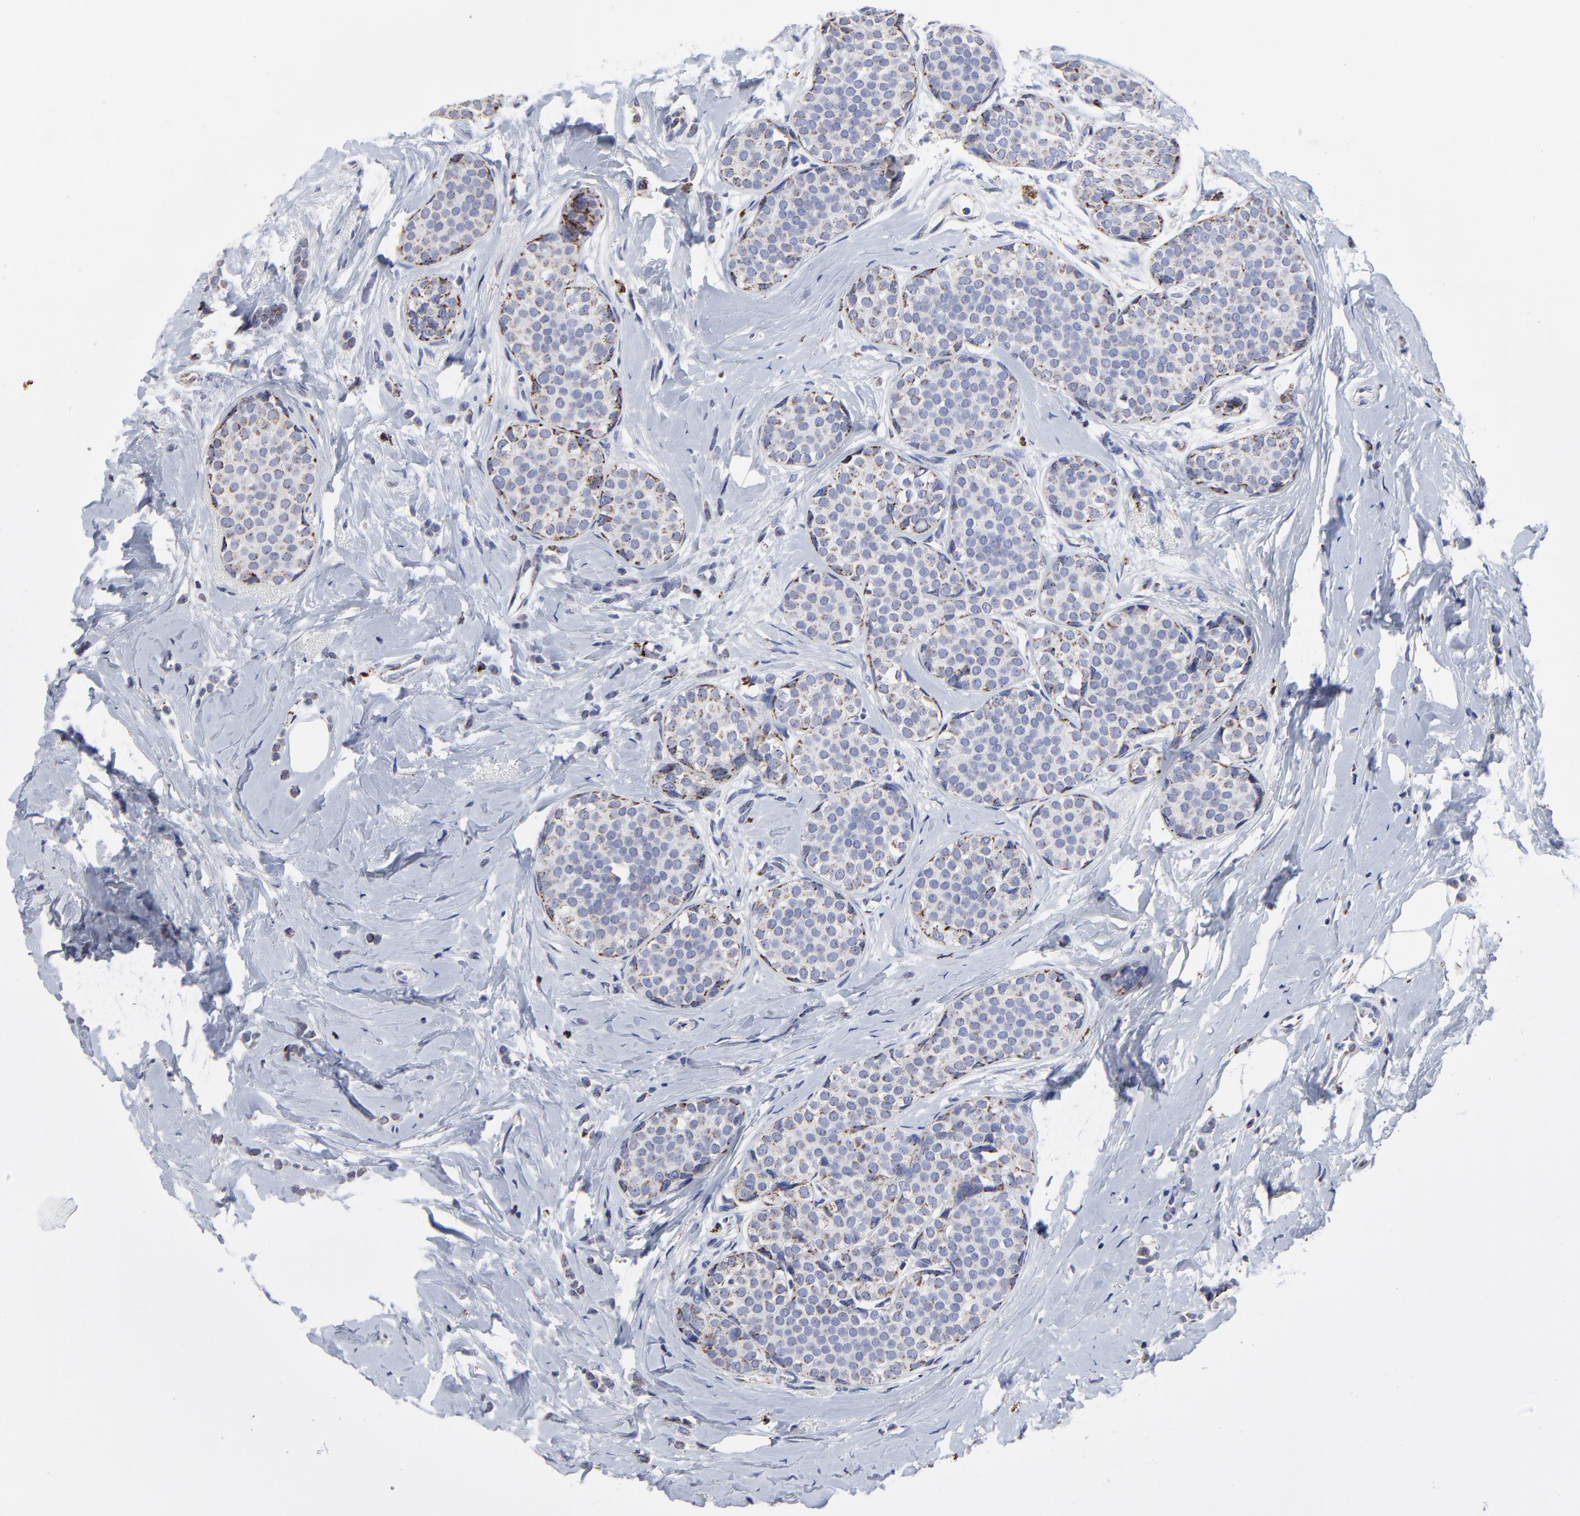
{"staining": {"intensity": "moderate", "quantity": "25%-75%", "location": "cytoplasmic/membranous"}, "tissue": "breast cancer", "cell_type": "Tumor cells", "image_type": "cancer", "snomed": [{"axis": "morphology", "description": "Lobular carcinoma"}, {"axis": "topography", "description": "Breast"}], "caption": "DAB (3,3'-diaminobenzidine) immunohistochemical staining of breast cancer (lobular carcinoma) reveals moderate cytoplasmic/membranous protein expression in about 25%-75% of tumor cells.", "gene": "PINK1", "patient": {"sex": "female", "age": 64}}